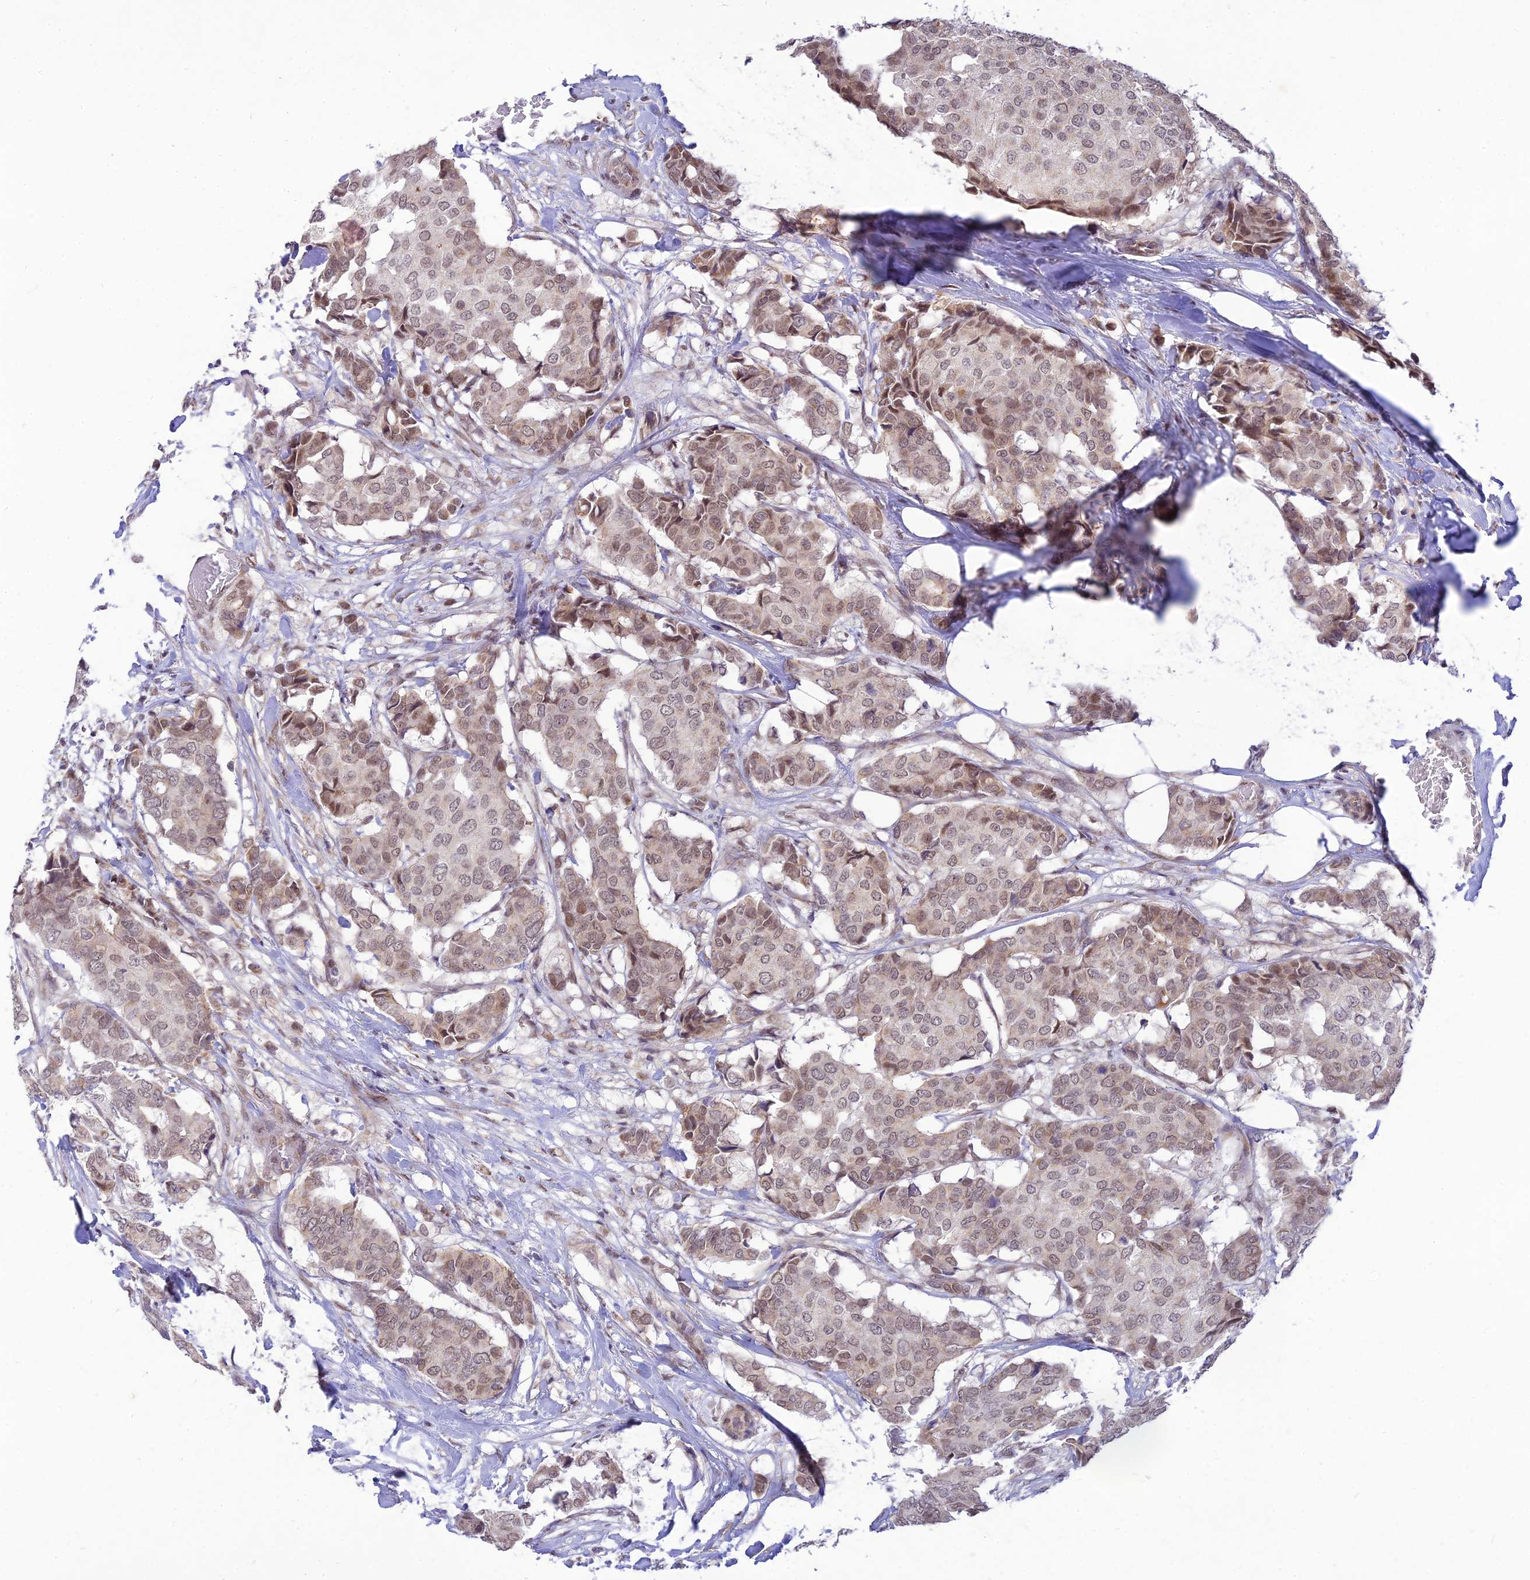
{"staining": {"intensity": "weak", "quantity": ">75%", "location": "nuclear"}, "tissue": "breast cancer", "cell_type": "Tumor cells", "image_type": "cancer", "snomed": [{"axis": "morphology", "description": "Duct carcinoma"}, {"axis": "topography", "description": "Breast"}], "caption": "Tumor cells exhibit low levels of weak nuclear expression in approximately >75% of cells in invasive ductal carcinoma (breast).", "gene": "MICOS13", "patient": {"sex": "female", "age": 75}}